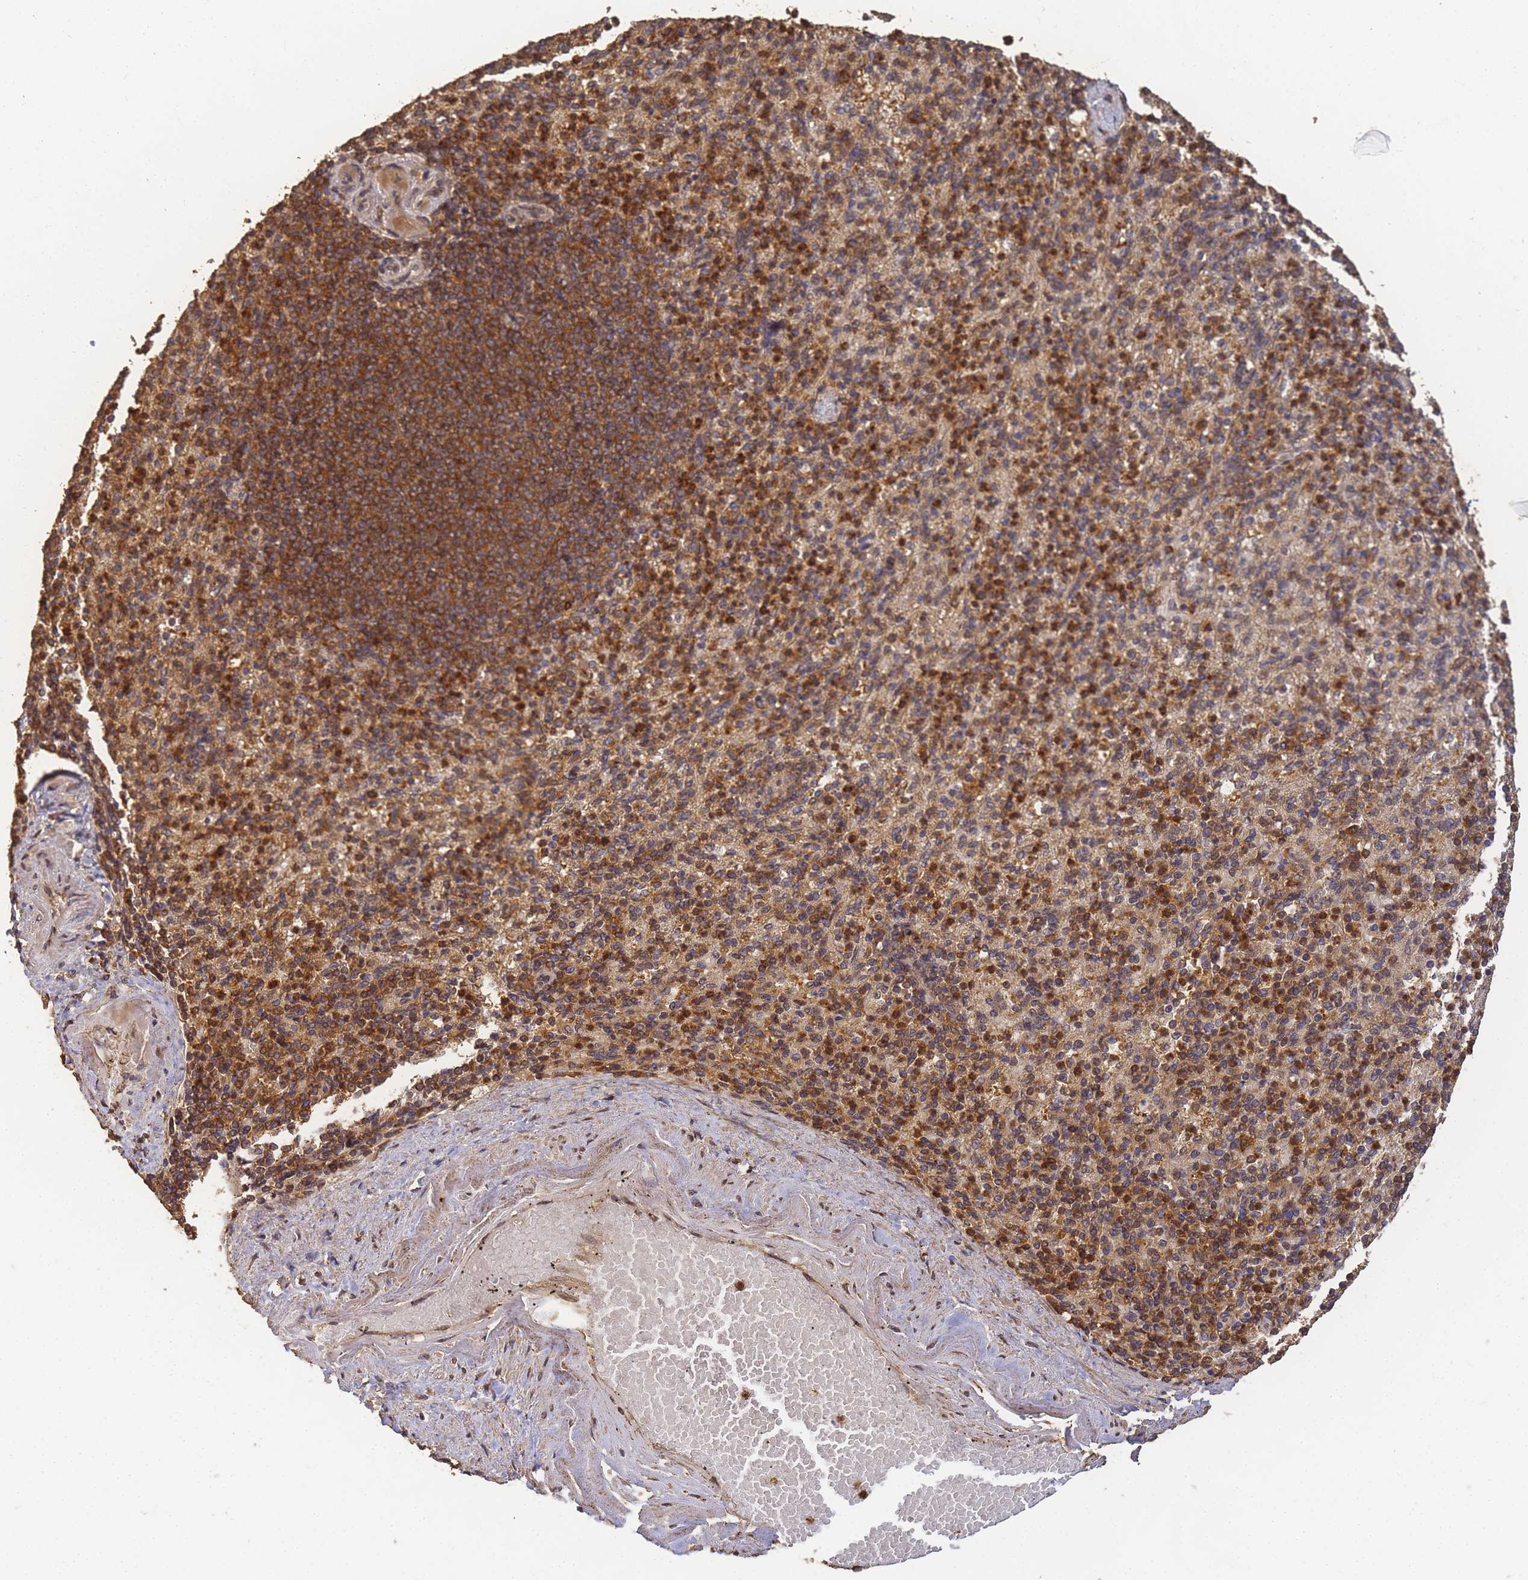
{"staining": {"intensity": "moderate", "quantity": "25%-75%", "location": "cytoplasmic/membranous"}, "tissue": "spleen", "cell_type": "Cells in red pulp", "image_type": "normal", "snomed": [{"axis": "morphology", "description": "Normal tissue, NOS"}, {"axis": "topography", "description": "Spleen"}], "caption": "Immunohistochemical staining of benign human spleen demonstrates 25%-75% levels of moderate cytoplasmic/membranous protein staining in about 25%-75% of cells in red pulp. Using DAB (brown) and hematoxylin (blue) stains, captured at high magnification using brightfield microscopy.", "gene": "ALKBH1", "patient": {"sex": "female", "age": 74}}